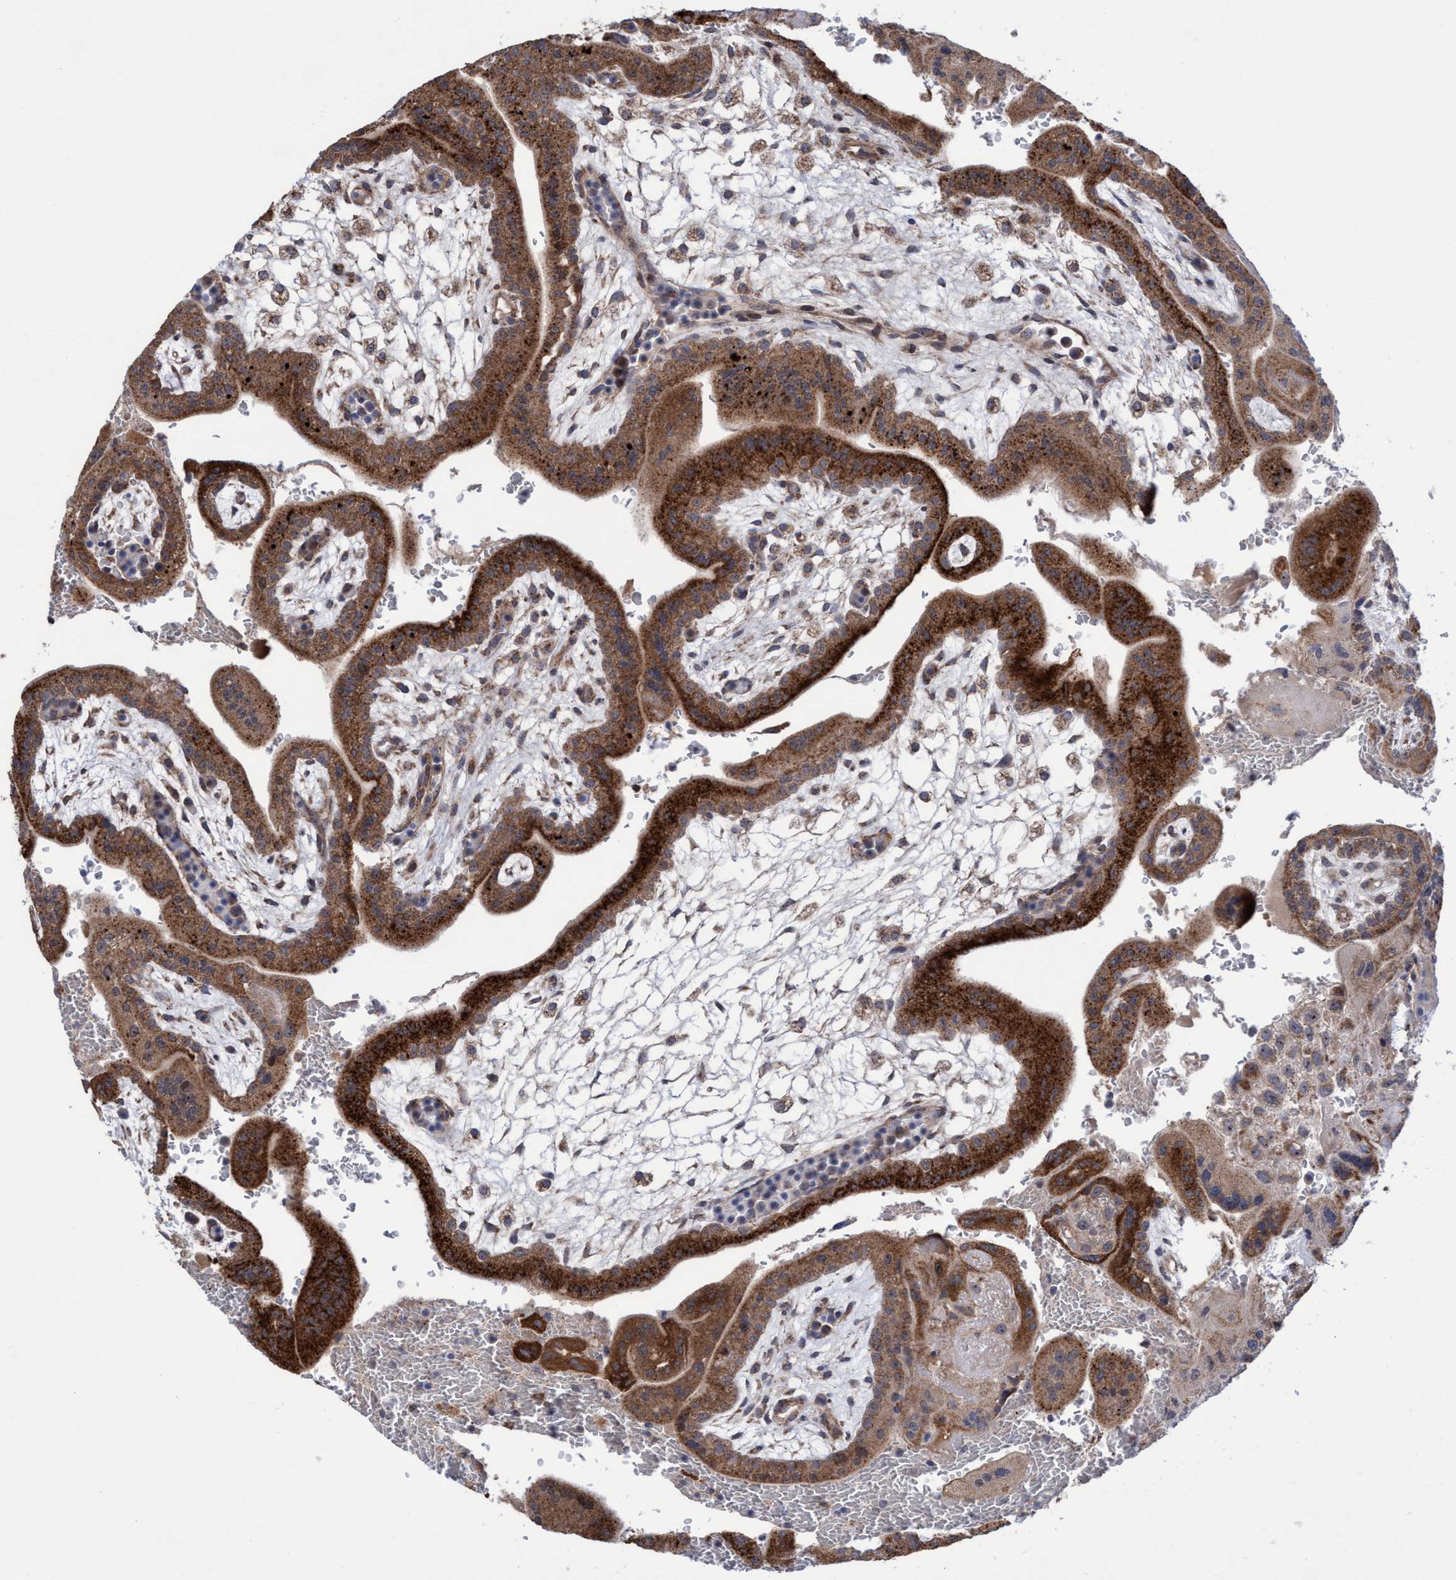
{"staining": {"intensity": "strong", "quantity": ">75%", "location": "cytoplasmic/membranous"}, "tissue": "placenta", "cell_type": "Trophoblastic cells", "image_type": "normal", "snomed": [{"axis": "morphology", "description": "Normal tissue, NOS"}, {"axis": "topography", "description": "Placenta"}], "caption": "Trophoblastic cells exhibit strong cytoplasmic/membranous expression in approximately >75% of cells in unremarkable placenta. (IHC, brightfield microscopy, high magnification).", "gene": "P2RY14", "patient": {"sex": "female", "age": 35}}